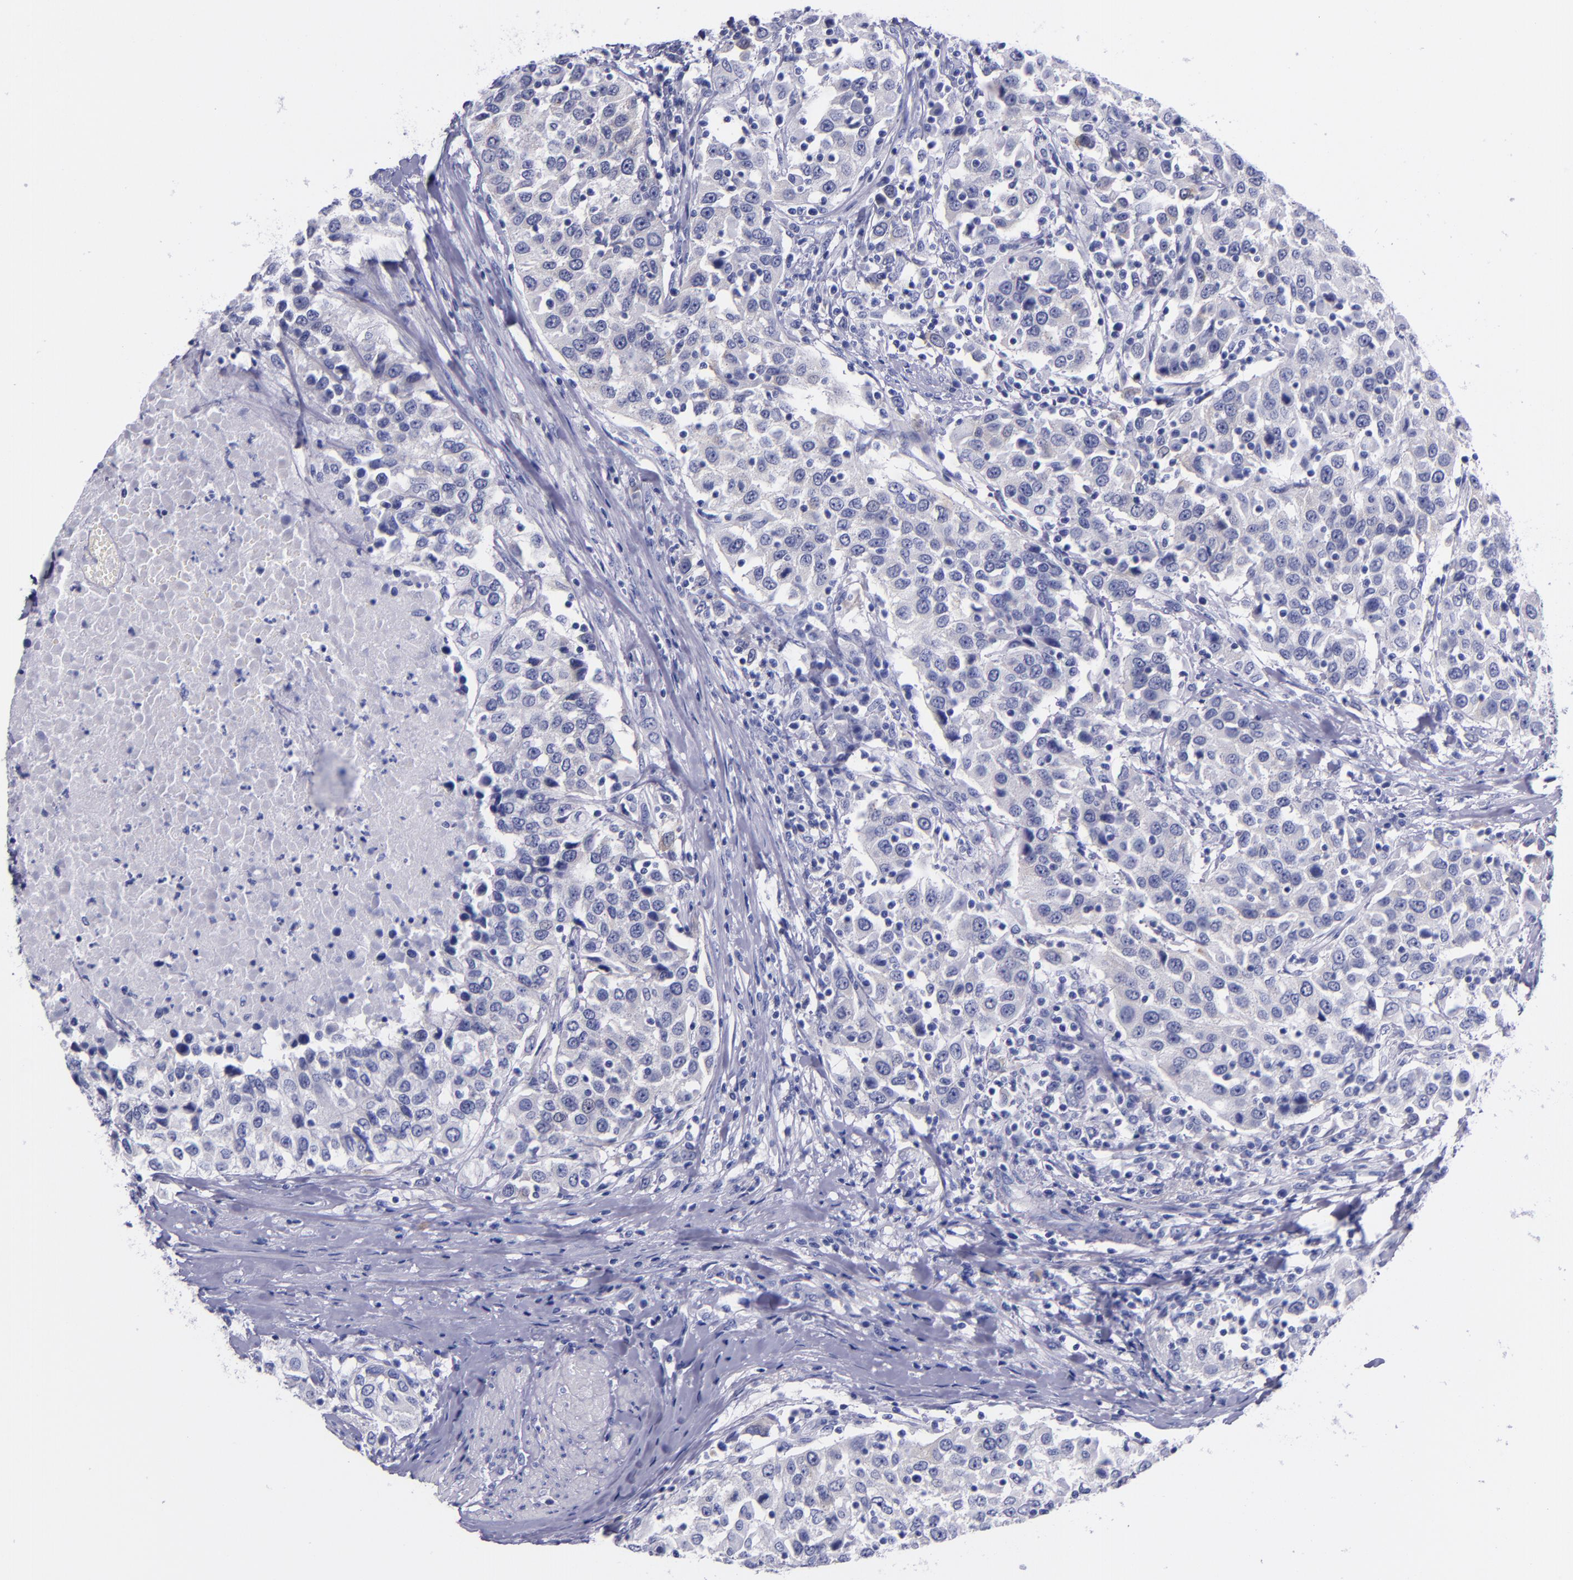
{"staining": {"intensity": "negative", "quantity": "none", "location": "none"}, "tissue": "urothelial cancer", "cell_type": "Tumor cells", "image_type": "cancer", "snomed": [{"axis": "morphology", "description": "Urothelial carcinoma, High grade"}, {"axis": "topography", "description": "Urinary bladder"}], "caption": "An image of urothelial cancer stained for a protein exhibits no brown staining in tumor cells.", "gene": "SV2A", "patient": {"sex": "female", "age": 80}}